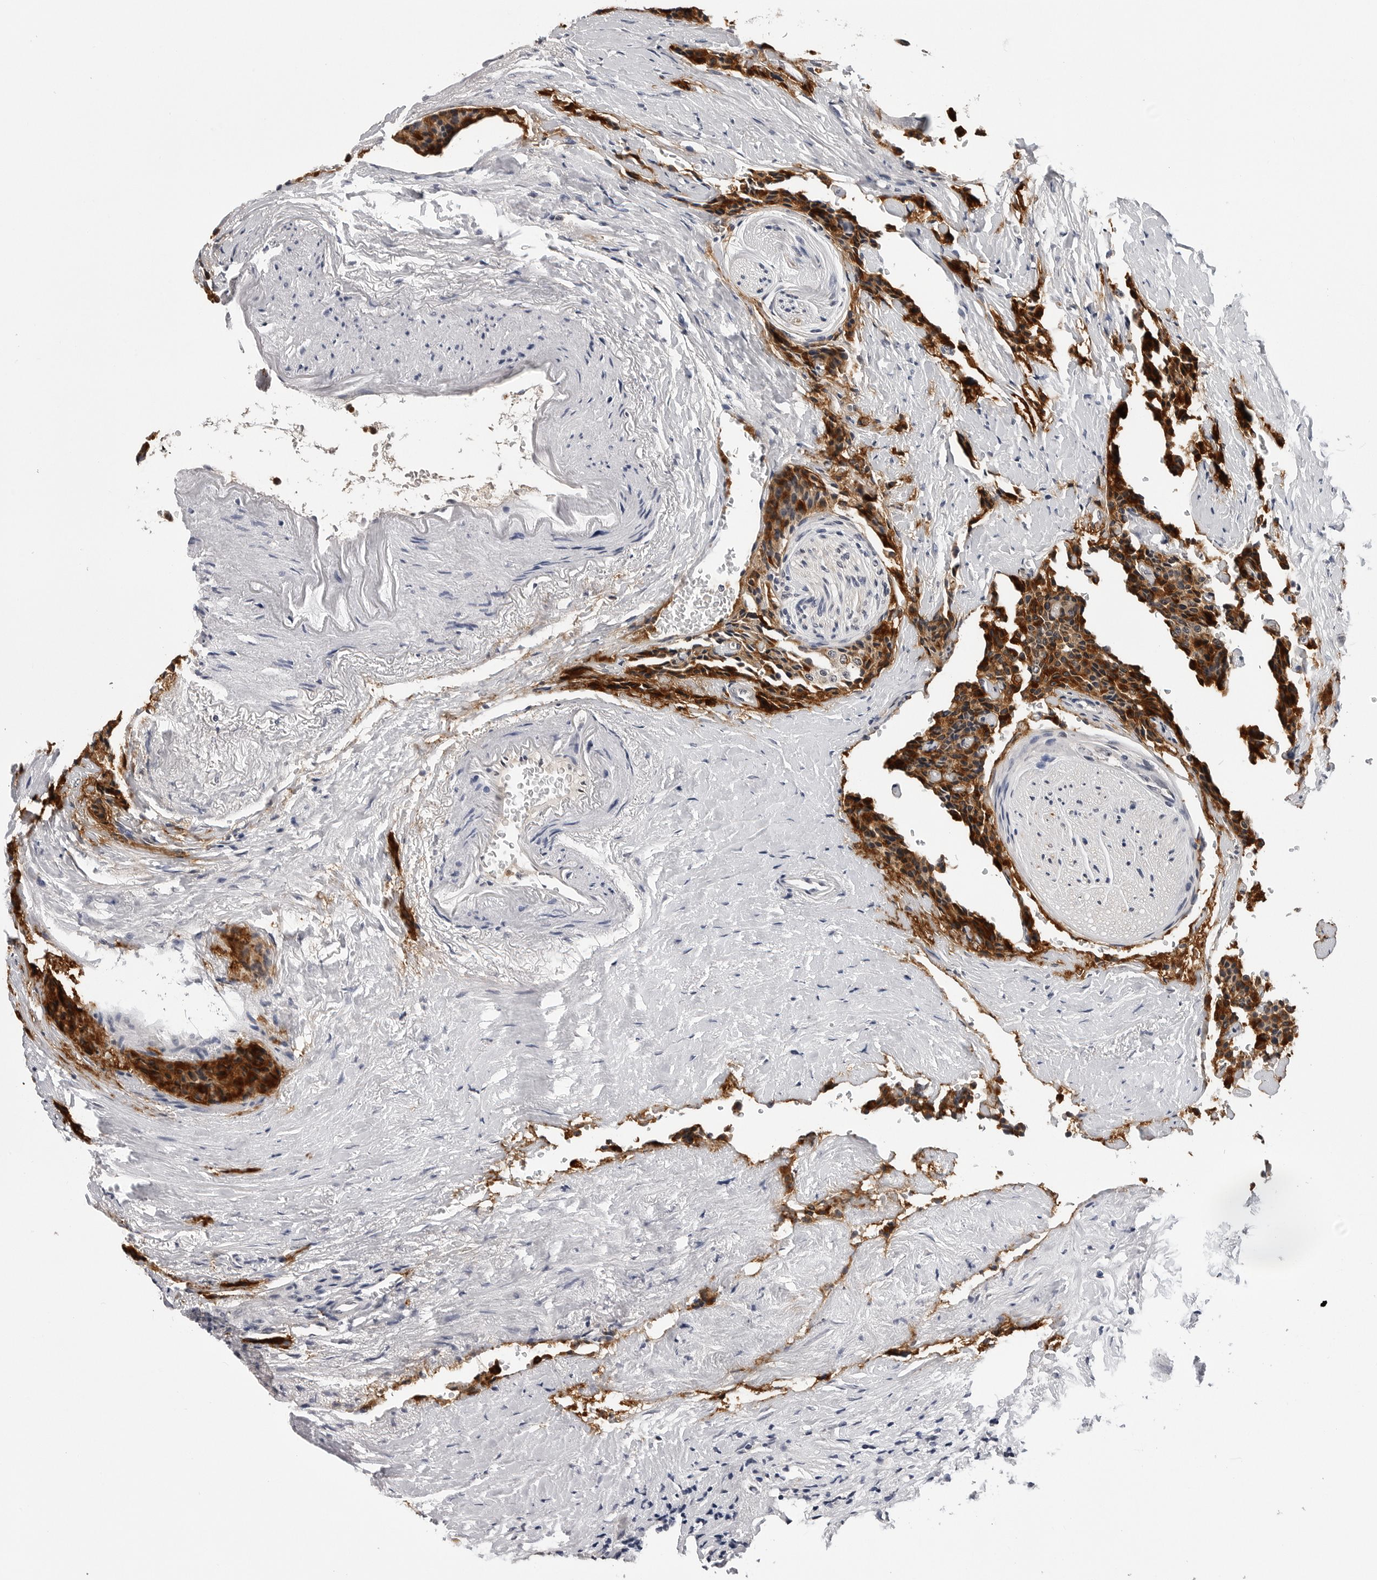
{"staining": {"intensity": "strong", "quantity": ">75%", "location": "cytoplasmic/membranous"}, "tissue": "carcinoid", "cell_type": "Tumor cells", "image_type": "cancer", "snomed": [{"axis": "morphology", "description": "Carcinoid, malignant, NOS"}, {"axis": "topography", "description": "Colon"}], "caption": "Protein staining by immunohistochemistry (IHC) shows strong cytoplasmic/membranous positivity in approximately >75% of tumor cells in malignant carcinoid.", "gene": "TRMT13", "patient": {"sex": "female", "age": 61}}